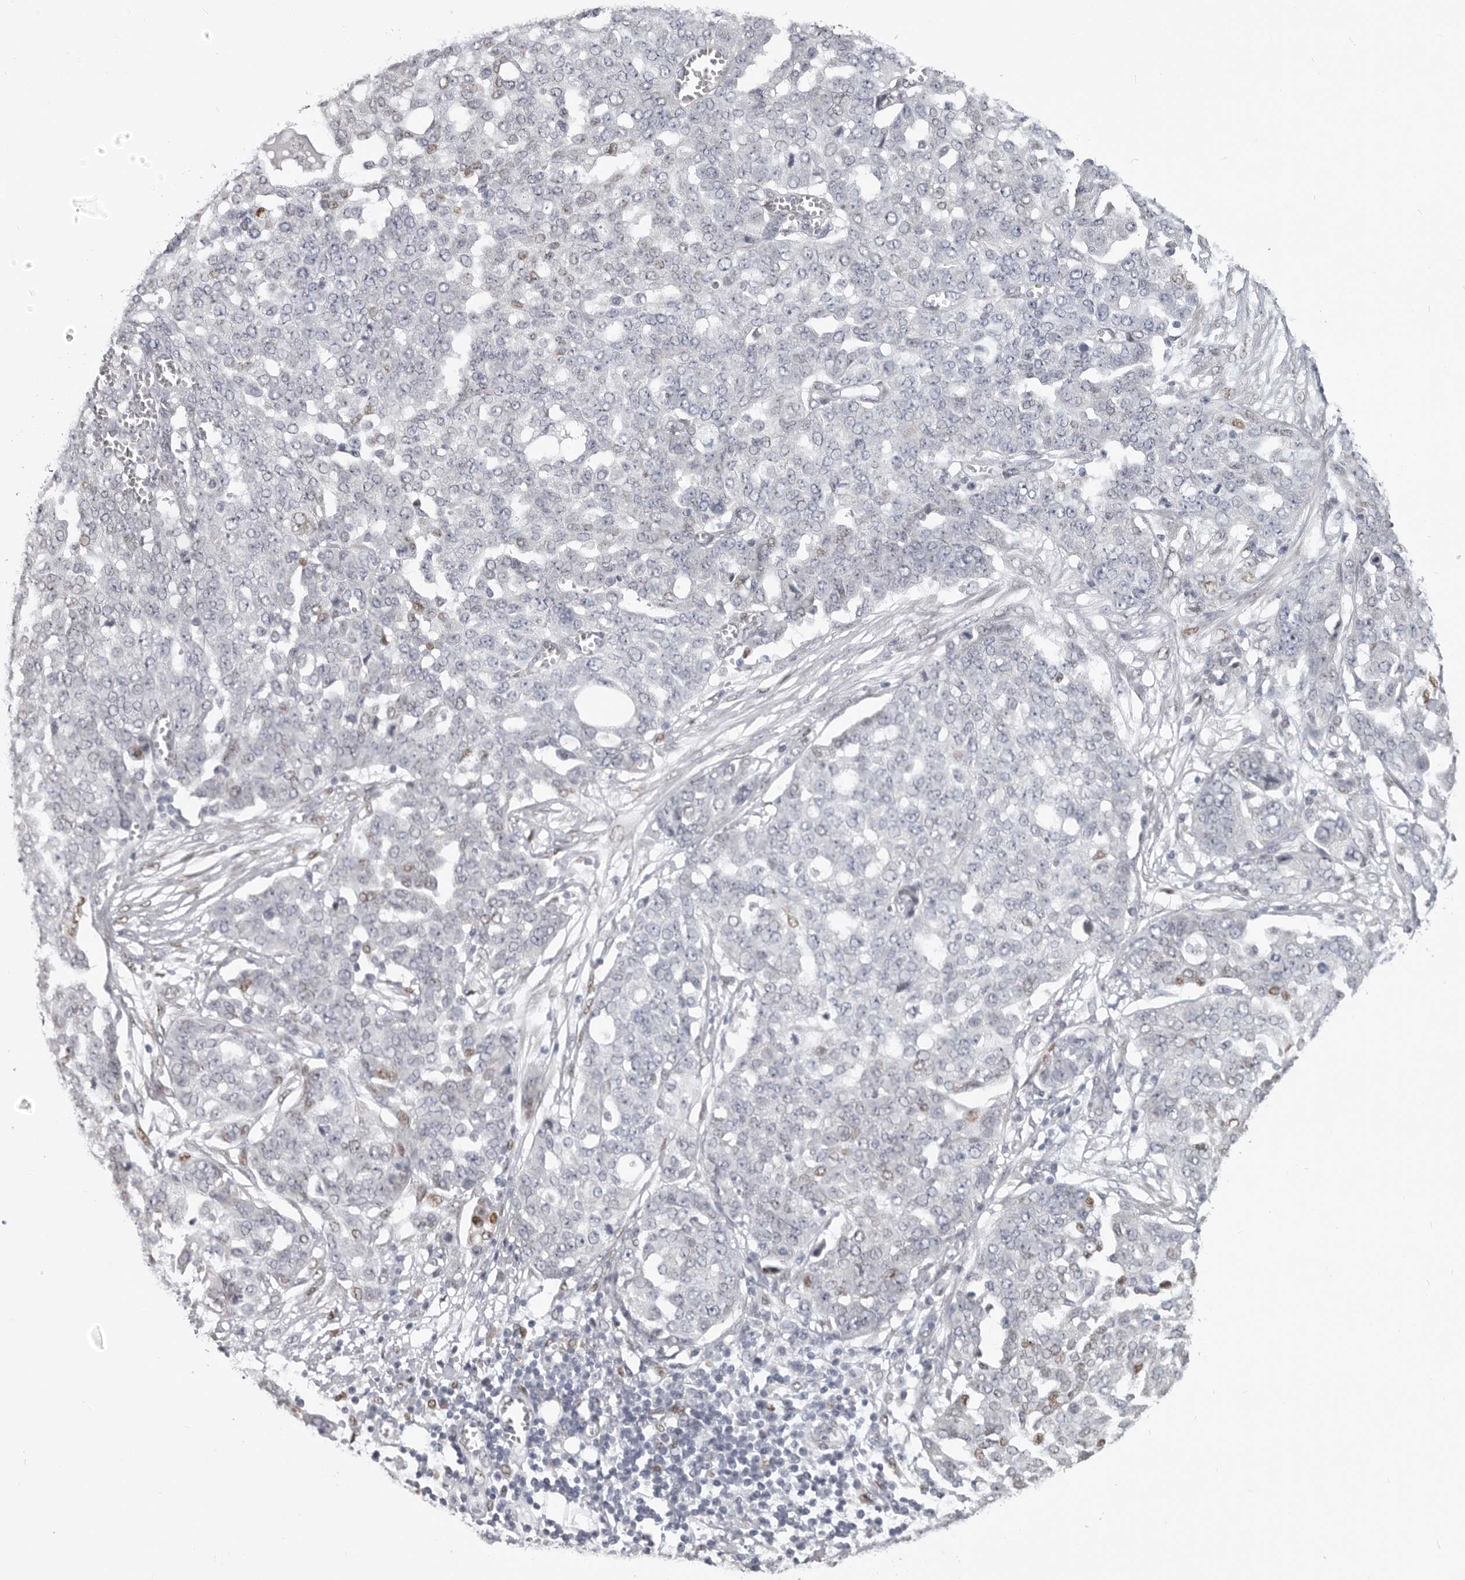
{"staining": {"intensity": "moderate", "quantity": "<25%", "location": "nuclear"}, "tissue": "ovarian cancer", "cell_type": "Tumor cells", "image_type": "cancer", "snomed": [{"axis": "morphology", "description": "Cystadenocarcinoma, serous, NOS"}, {"axis": "topography", "description": "Soft tissue"}, {"axis": "topography", "description": "Ovary"}], "caption": "Immunohistochemistry (IHC) (DAB (3,3'-diaminobenzidine)) staining of human ovarian serous cystadenocarcinoma shows moderate nuclear protein staining in about <25% of tumor cells.", "gene": "SRP19", "patient": {"sex": "female", "age": 57}}